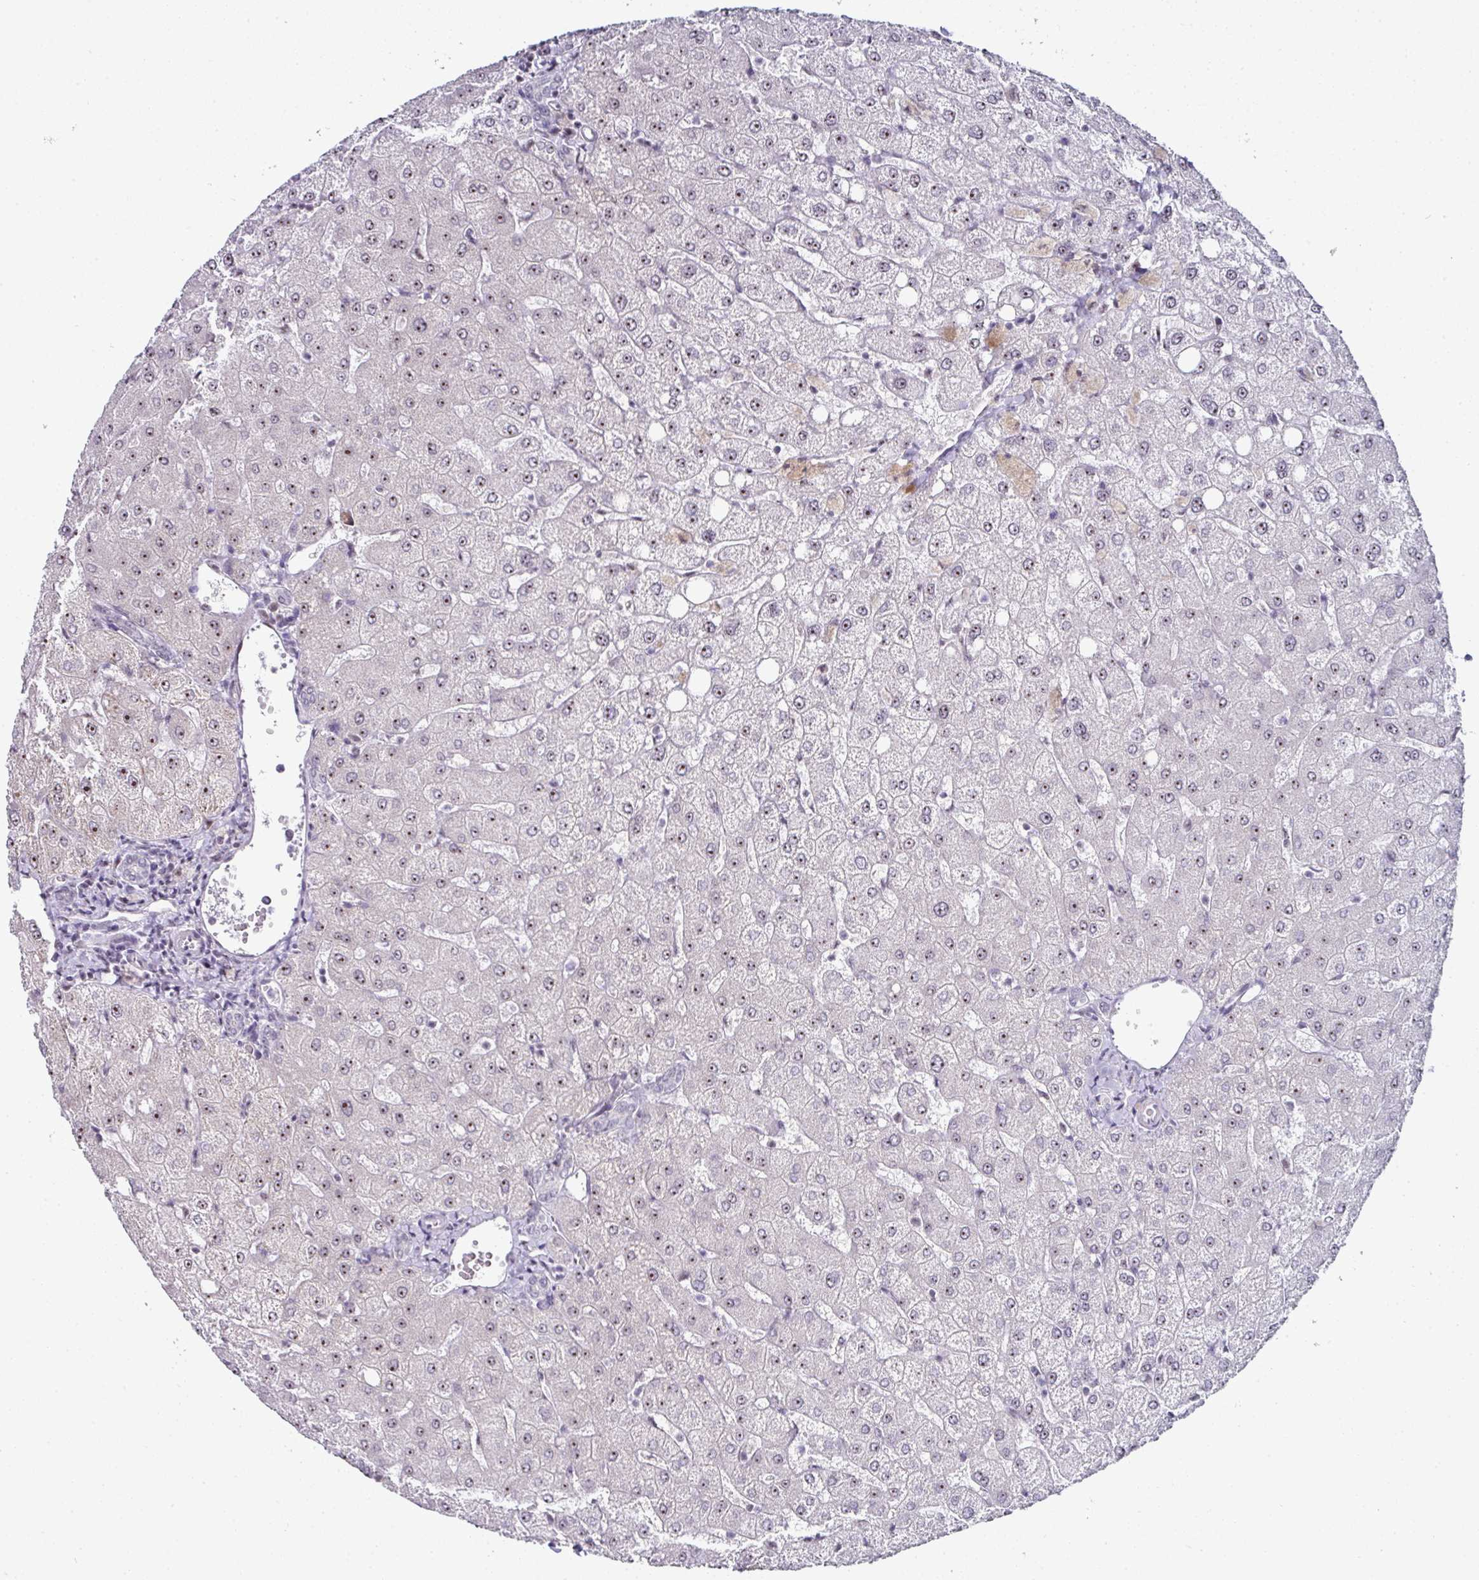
{"staining": {"intensity": "negative", "quantity": "none", "location": "none"}, "tissue": "liver", "cell_type": "Cholangiocytes", "image_type": "normal", "snomed": [{"axis": "morphology", "description": "Normal tissue, NOS"}, {"axis": "topography", "description": "Liver"}], "caption": "Protein analysis of benign liver reveals no significant staining in cholangiocytes.", "gene": "NACC2", "patient": {"sex": "female", "age": 54}}